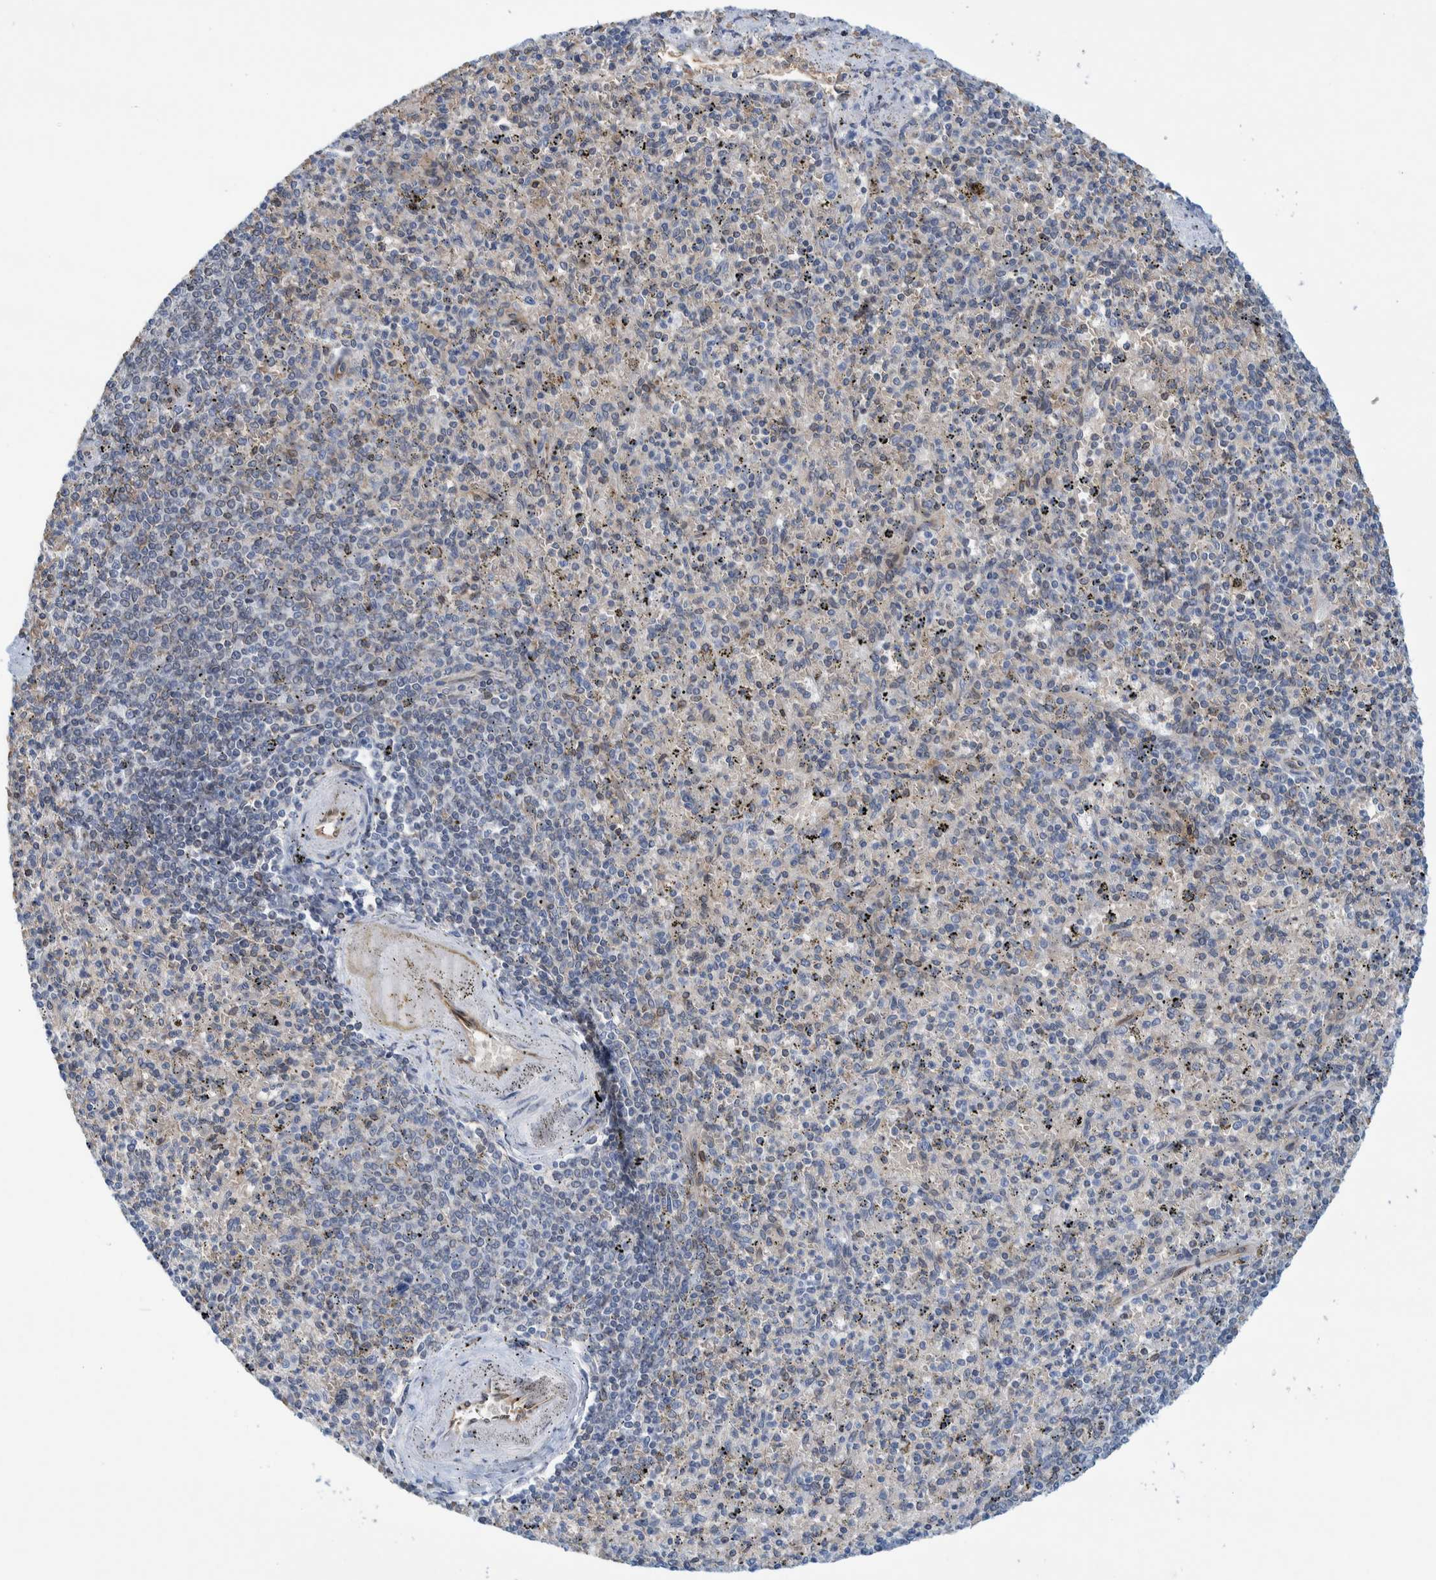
{"staining": {"intensity": "weak", "quantity": "<25%", "location": "cytoplasmic/membranous"}, "tissue": "spleen", "cell_type": "Cells in red pulp", "image_type": "normal", "snomed": [{"axis": "morphology", "description": "Normal tissue, NOS"}, {"axis": "topography", "description": "Spleen"}], "caption": "DAB immunohistochemical staining of unremarkable spleen displays no significant expression in cells in red pulp. (Stains: DAB (3,3'-diaminobenzidine) IHC with hematoxylin counter stain, Microscopy: brightfield microscopy at high magnification).", "gene": "THEM6", "patient": {"sex": "male", "age": 72}}